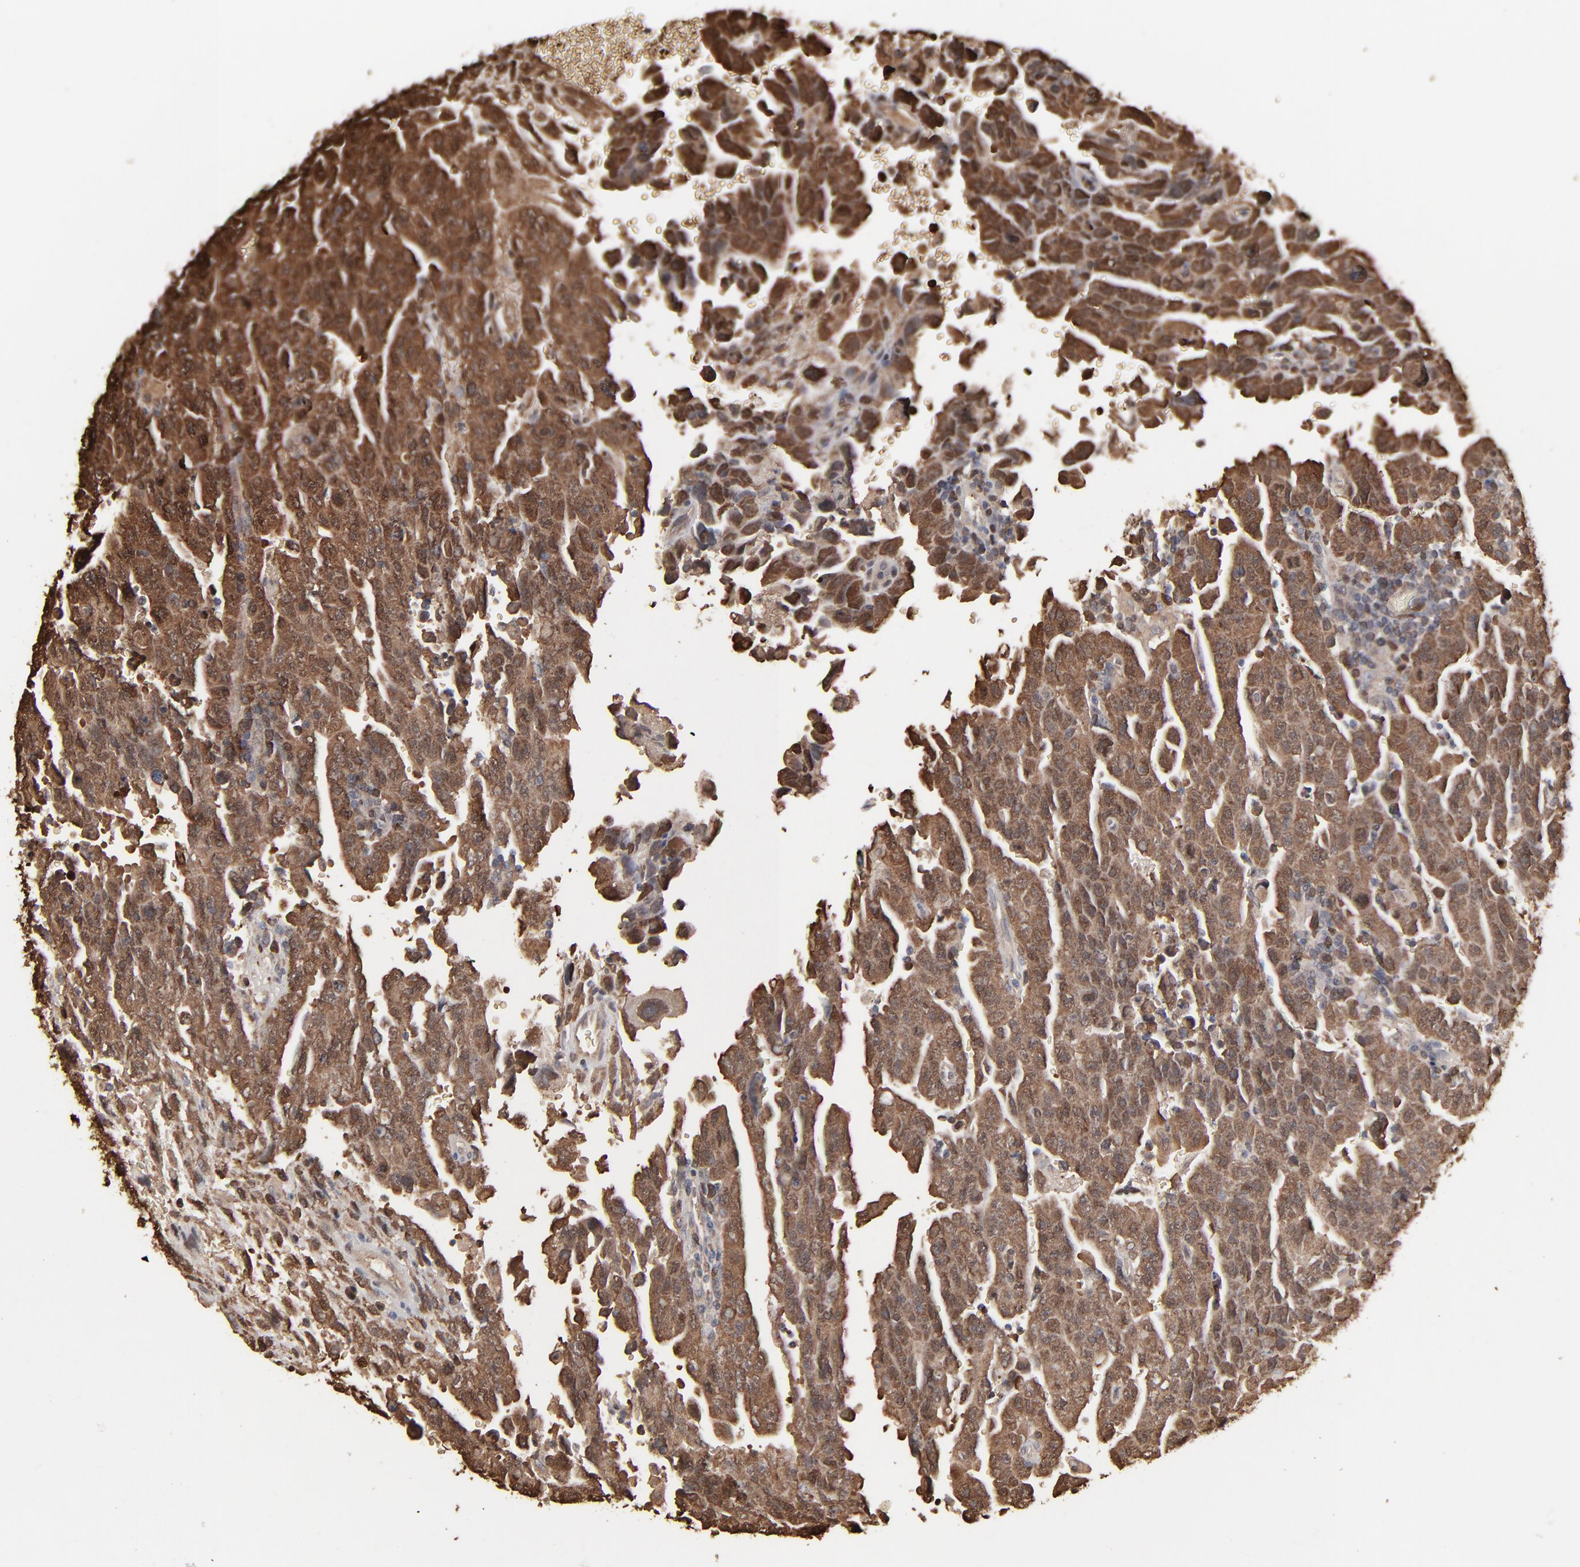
{"staining": {"intensity": "strong", "quantity": ">75%", "location": "cytoplasmic/membranous"}, "tissue": "testis cancer", "cell_type": "Tumor cells", "image_type": "cancer", "snomed": [{"axis": "morphology", "description": "Carcinoma, Embryonal, NOS"}, {"axis": "topography", "description": "Testis"}], "caption": "Human testis embryonal carcinoma stained with a protein marker reveals strong staining in tumor cells.", "gene": "NME1-NME2", "patient": {"sex": "male", "age": 28}}